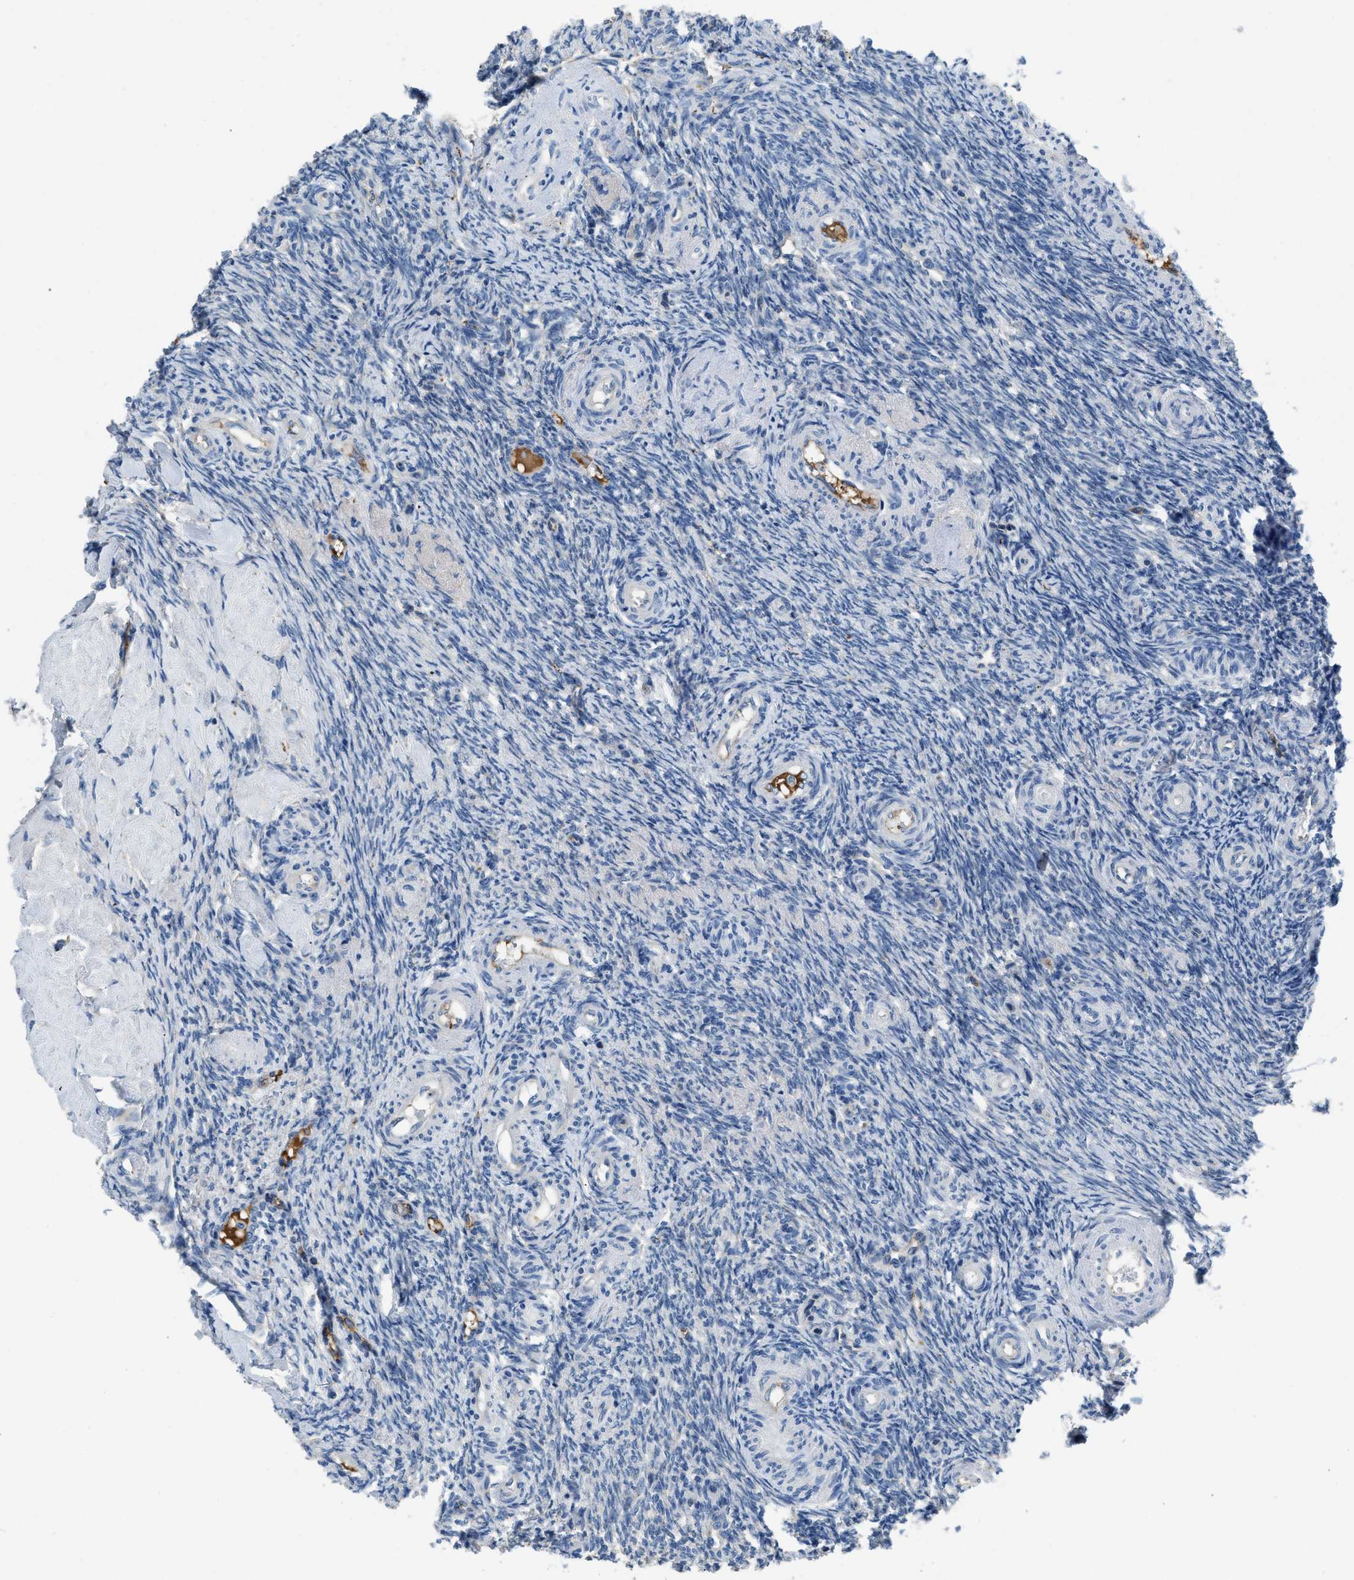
{"staining": {"intensity": "negative", "quantity": "none", "location": "none"}, "tissue": "ovary", "cell_type": "Ovarian stroma cells", "image_type": "normal", "snomed": [{"axis": "morphology", "description": "Normal tissue, NOS"}, {"axis": "topography", "description": "Ovary"}], "caption": "Human ovary stained for a protein using immunohistochemistry (IHC) shows no staining in ovarian stroma cells.", "gene": "GGCX", "patient": {"sex": "female", "age": 41}}